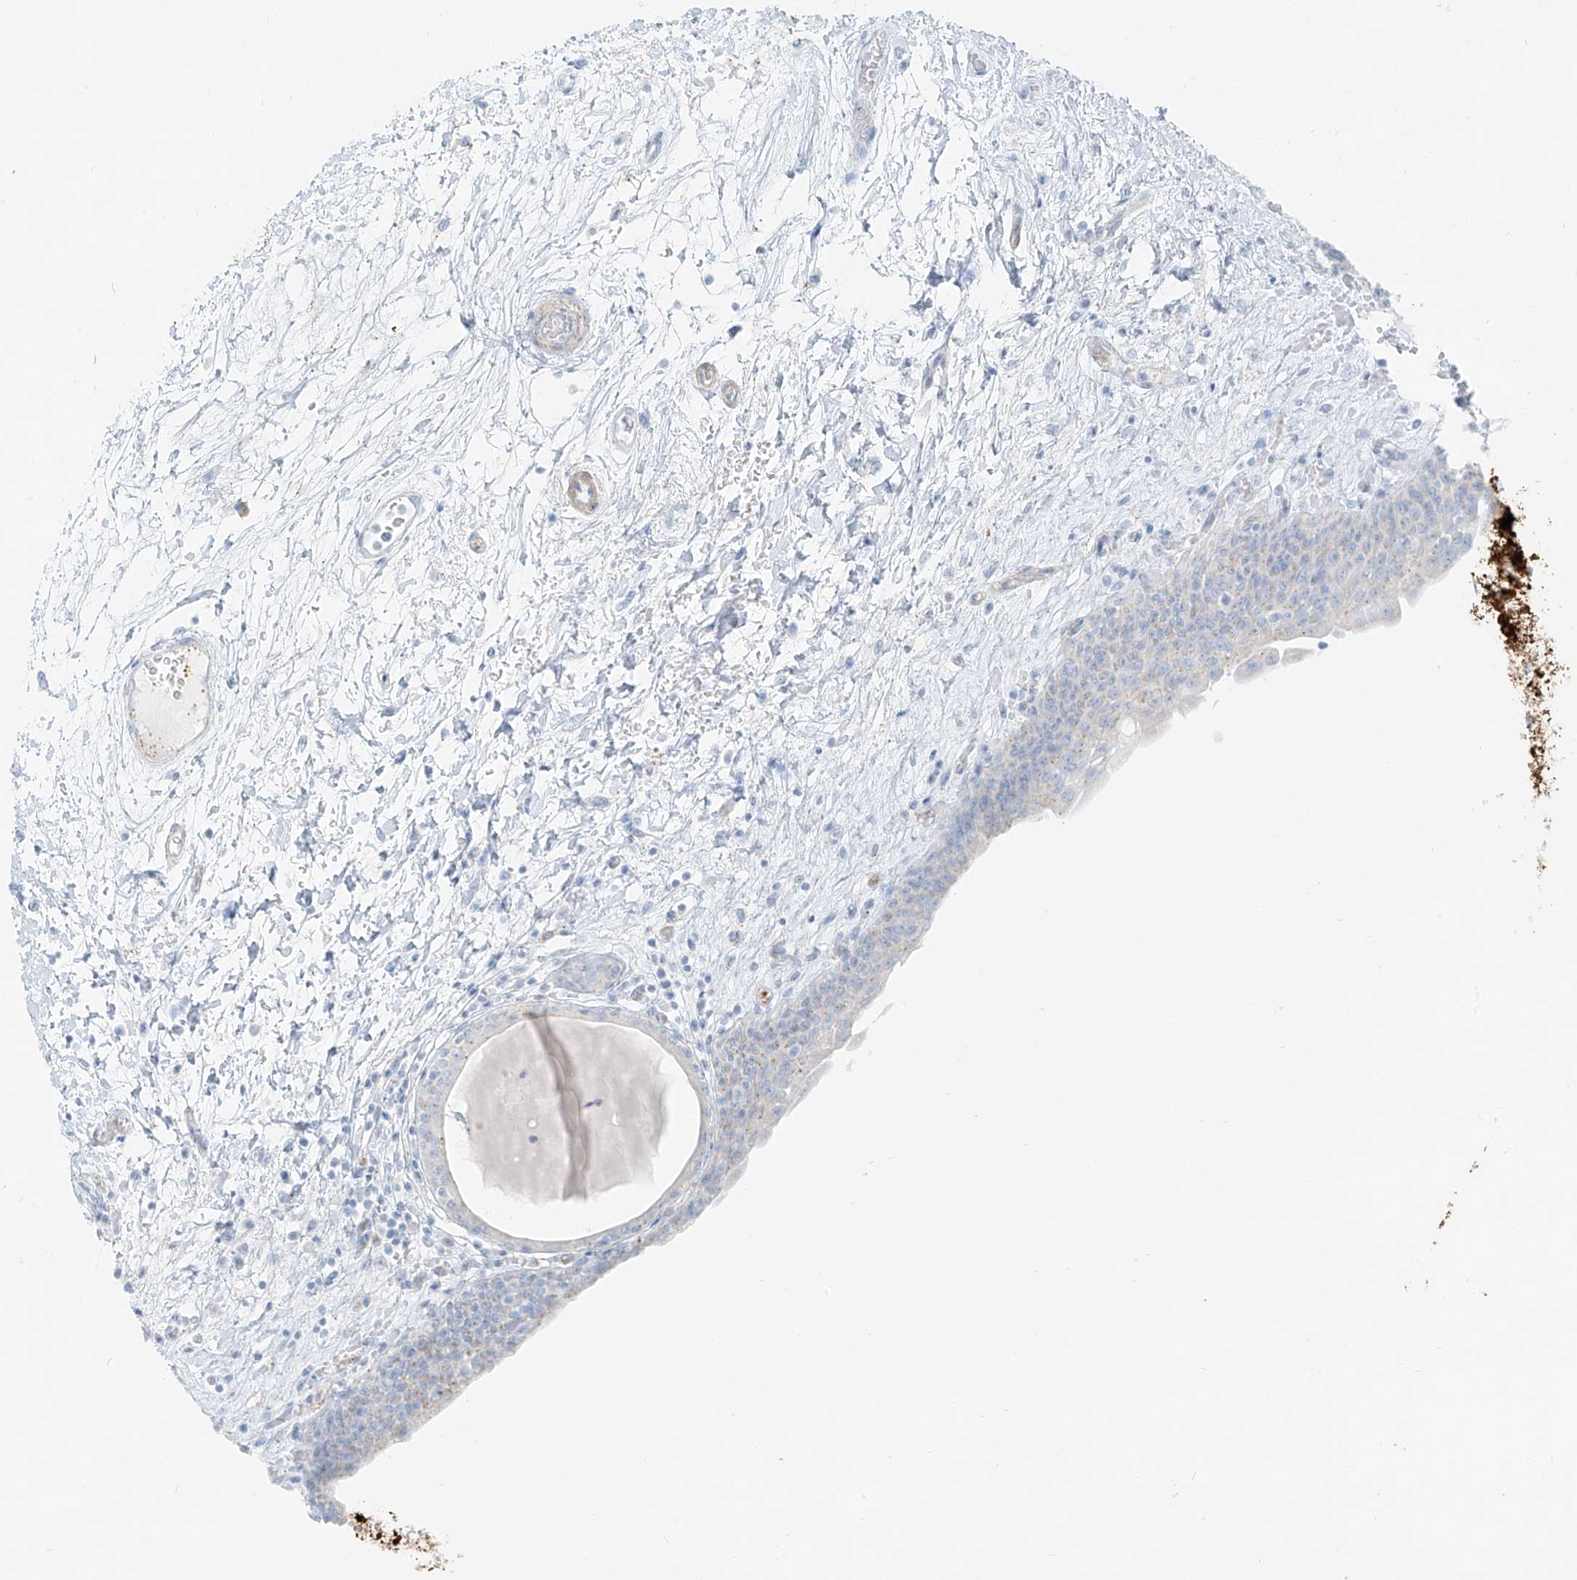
{"staining": {"intensity": "negative", "quantity": "none", "location": "none"}, "tissue": "urinary bladder", "cell_type": "Urothelial cells", "image_type": "normal", "snomed": [{"axis": "morphology", "description": "Normal tissue, NOS"}, {"axis": "topography", "description": "Urinary bladder"}], "caption": "IHC histopathology image of benign urinary bladder: human urinary bladder stained with DAB (3,3'-diaminobenzidine) shows no significant protein positivity in urothelial cells. (DAB IHC visualized using brightfield microscopy, high magnification).", "gene": "SMCP", "patient": {"sex": "male", "age": 83}}